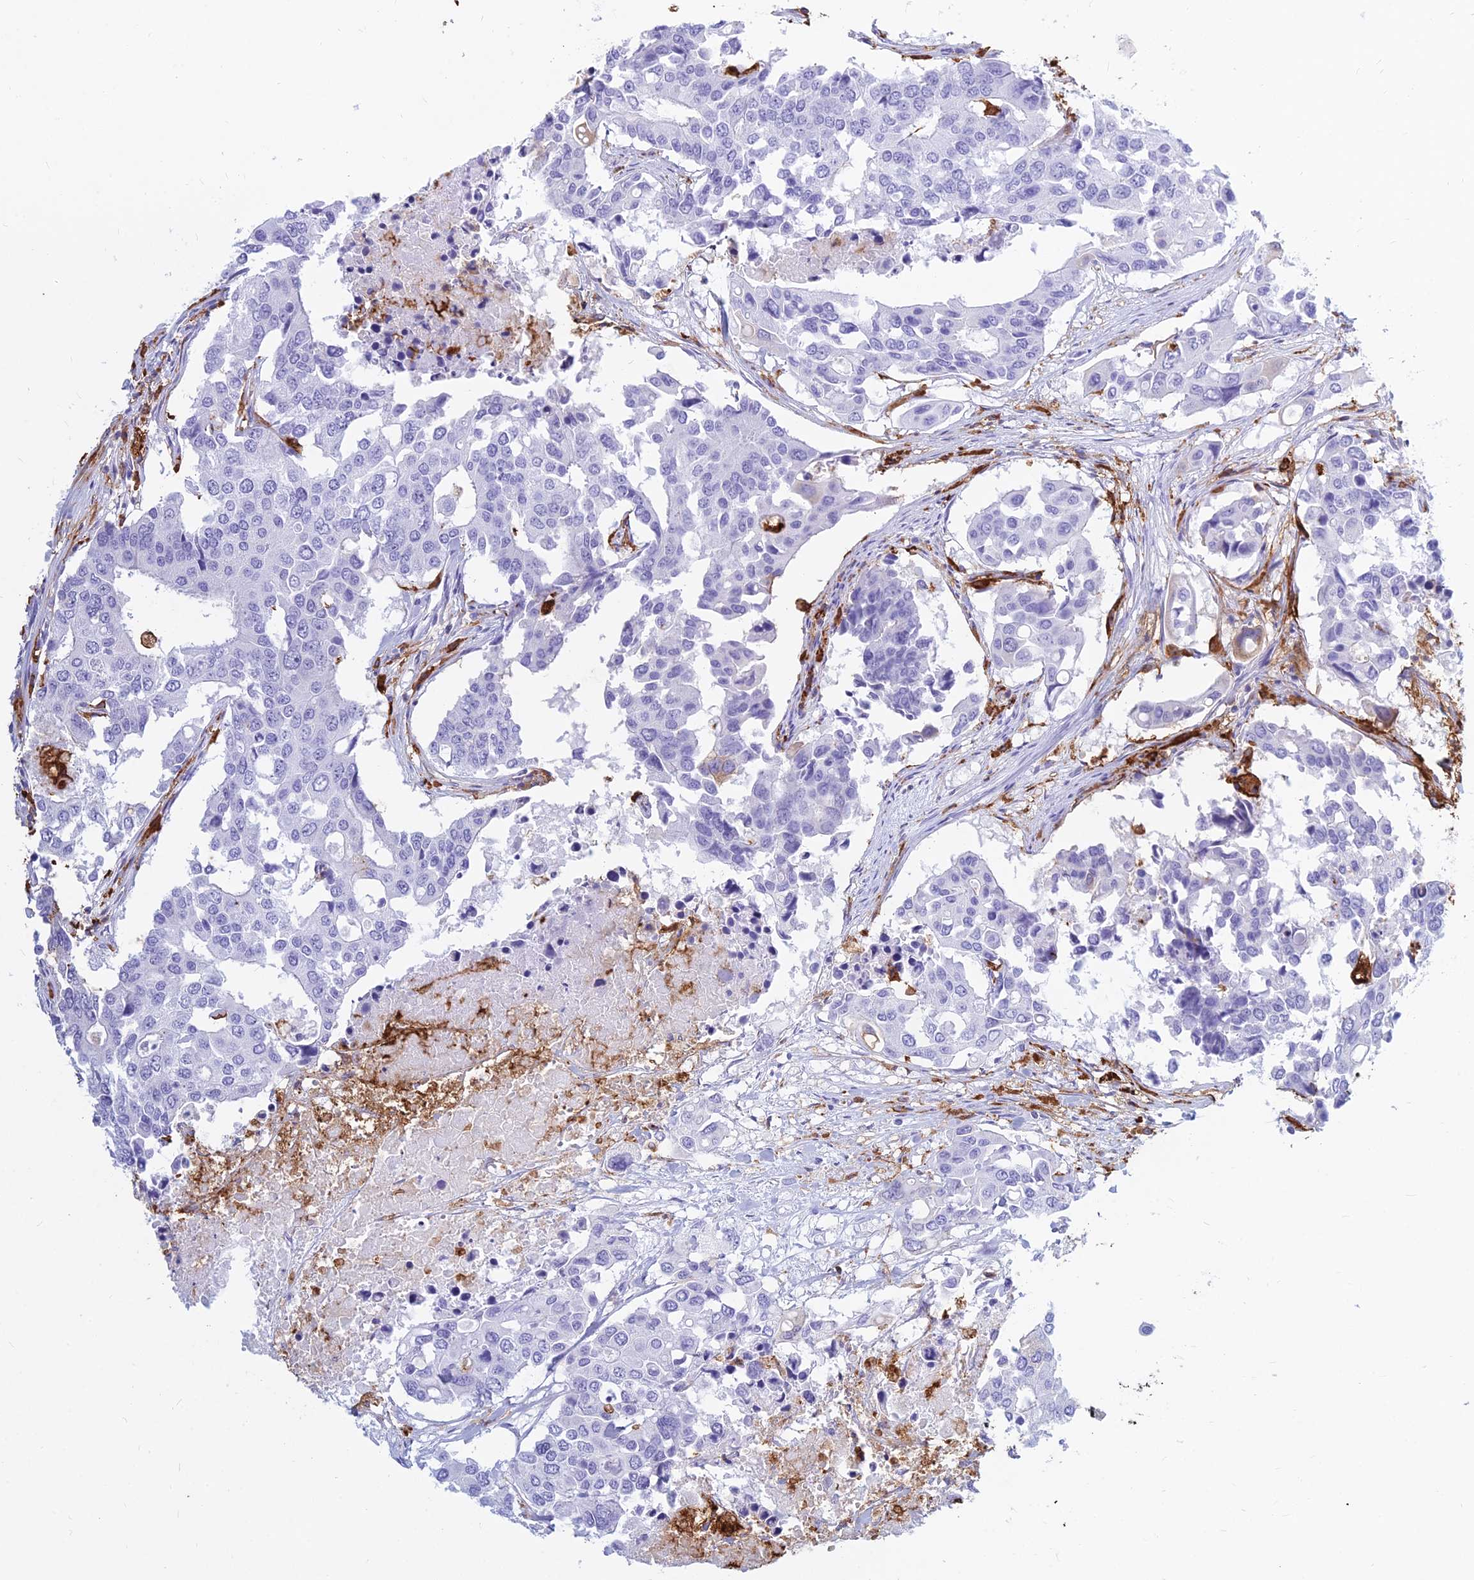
{"staining": {"intensity": "negative", "quantity": "none", "location": "none"}, "tissue": "colorectal cancer", "cell_type": "Tumor cells", "image_type": "cancer", "snomed": [{"axis": "morphology", "description": "Adenocarcinoma, NOS"}, {"axis": "topography", "description": "Colon"}], "caption": "Histopathology image shows no protein expression in tumor cells of colorectal adenocarcinoma tissue.", "gene": "HLA-DRB1", "patient": {"sex": "male", "age": 77}}